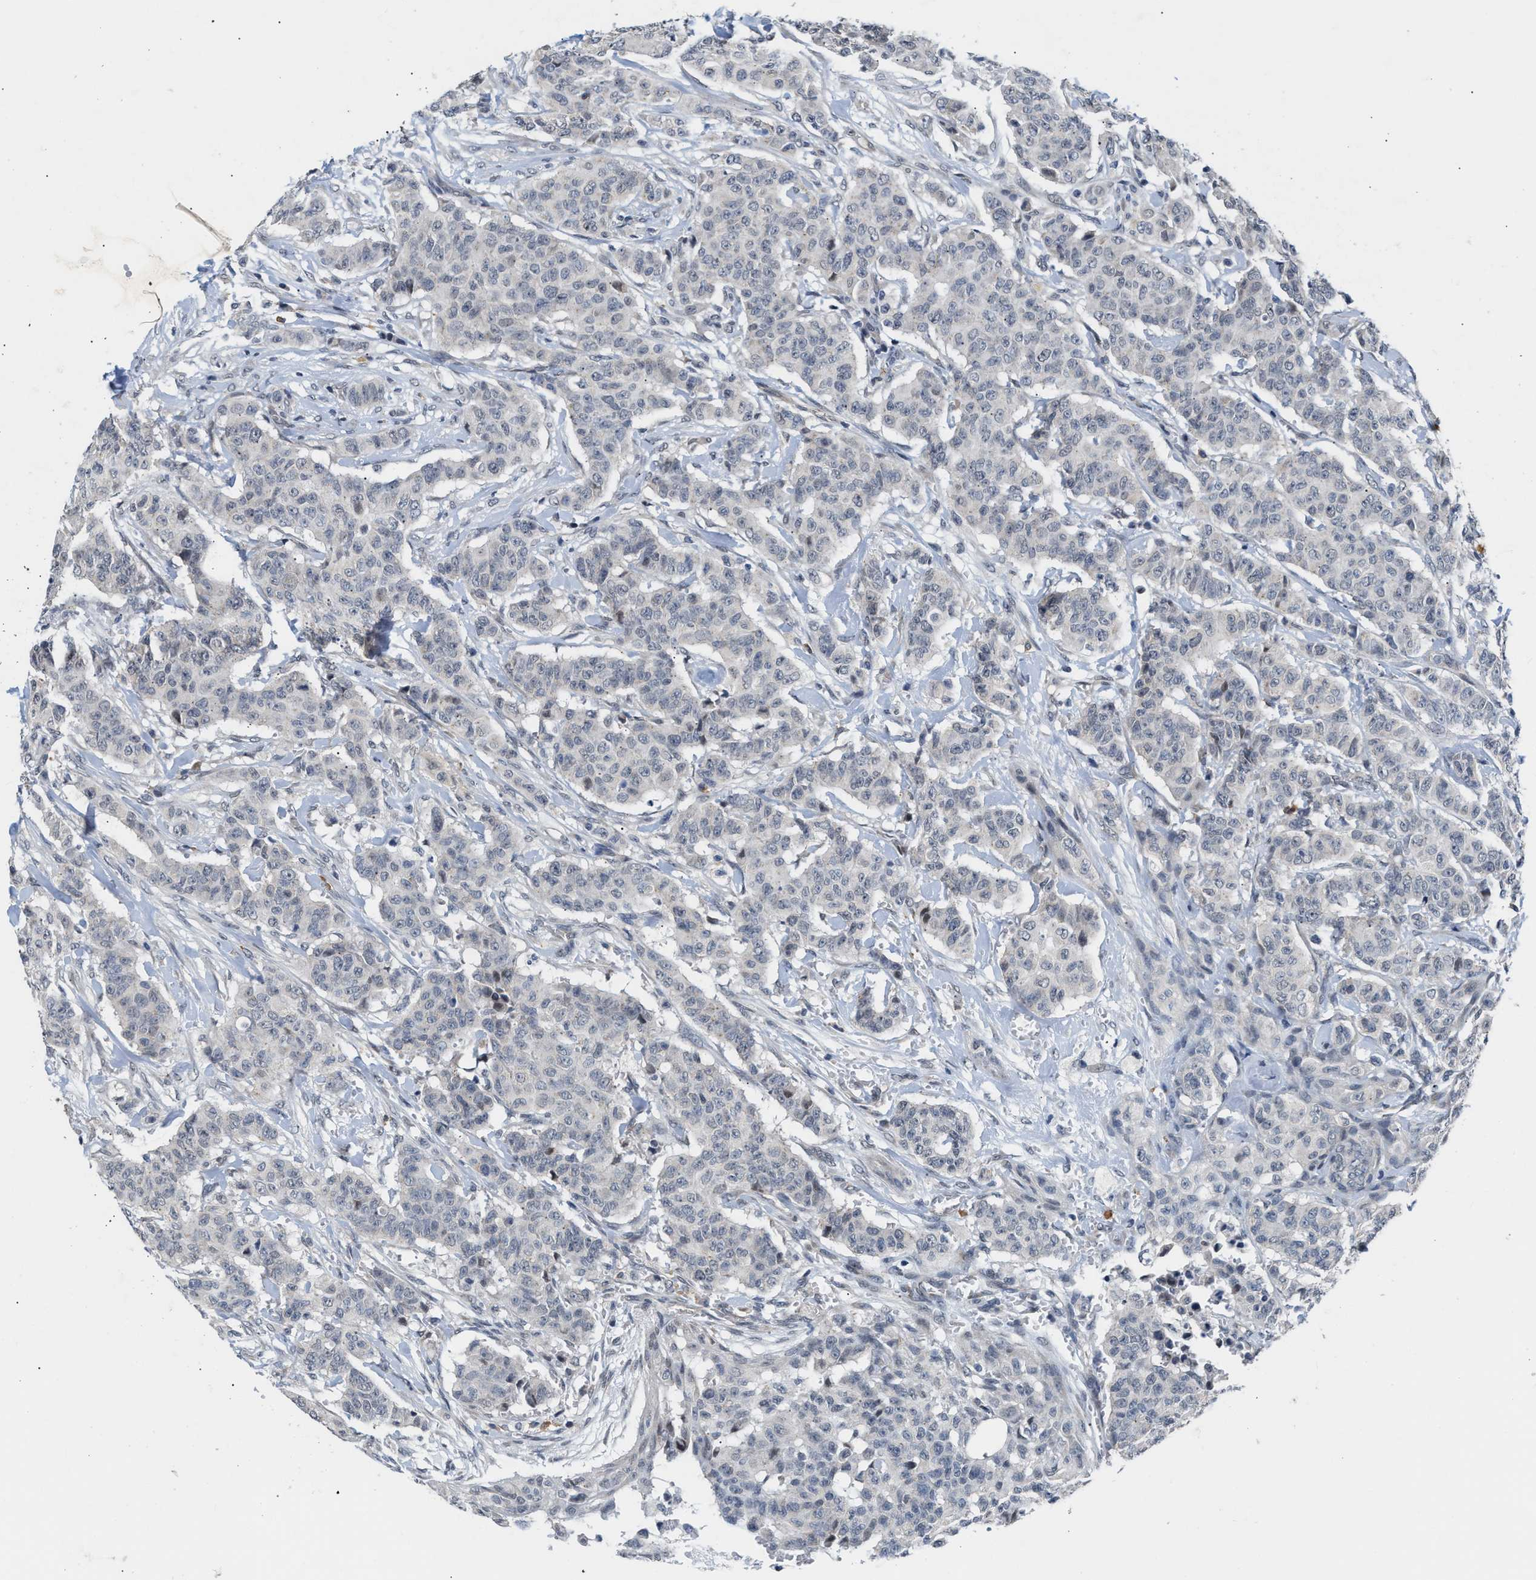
{"staining": {"intensity": "negative", "quantity": "none", "location": "none"}, "tissue": "breast cancer", "cell_type": "Tumor cells", "image_type": "cancer", "snomed": [{"axis": "morphology", "description": "Normal tissue, NOS"}, {"axis": "morphology", "description": "Duct carcinoma"}, {"axis": "topography", "description": "Breast"}], "caption": "This histopathology image is of breast cancer stained with immunohistochemistry (IHC) to label a protein in brown with the nuclei are counter-stained blue. There is no positivity in tumor cells.", "gene": "TXNRD3", "patient": {"sex": "female", "age": 40}}